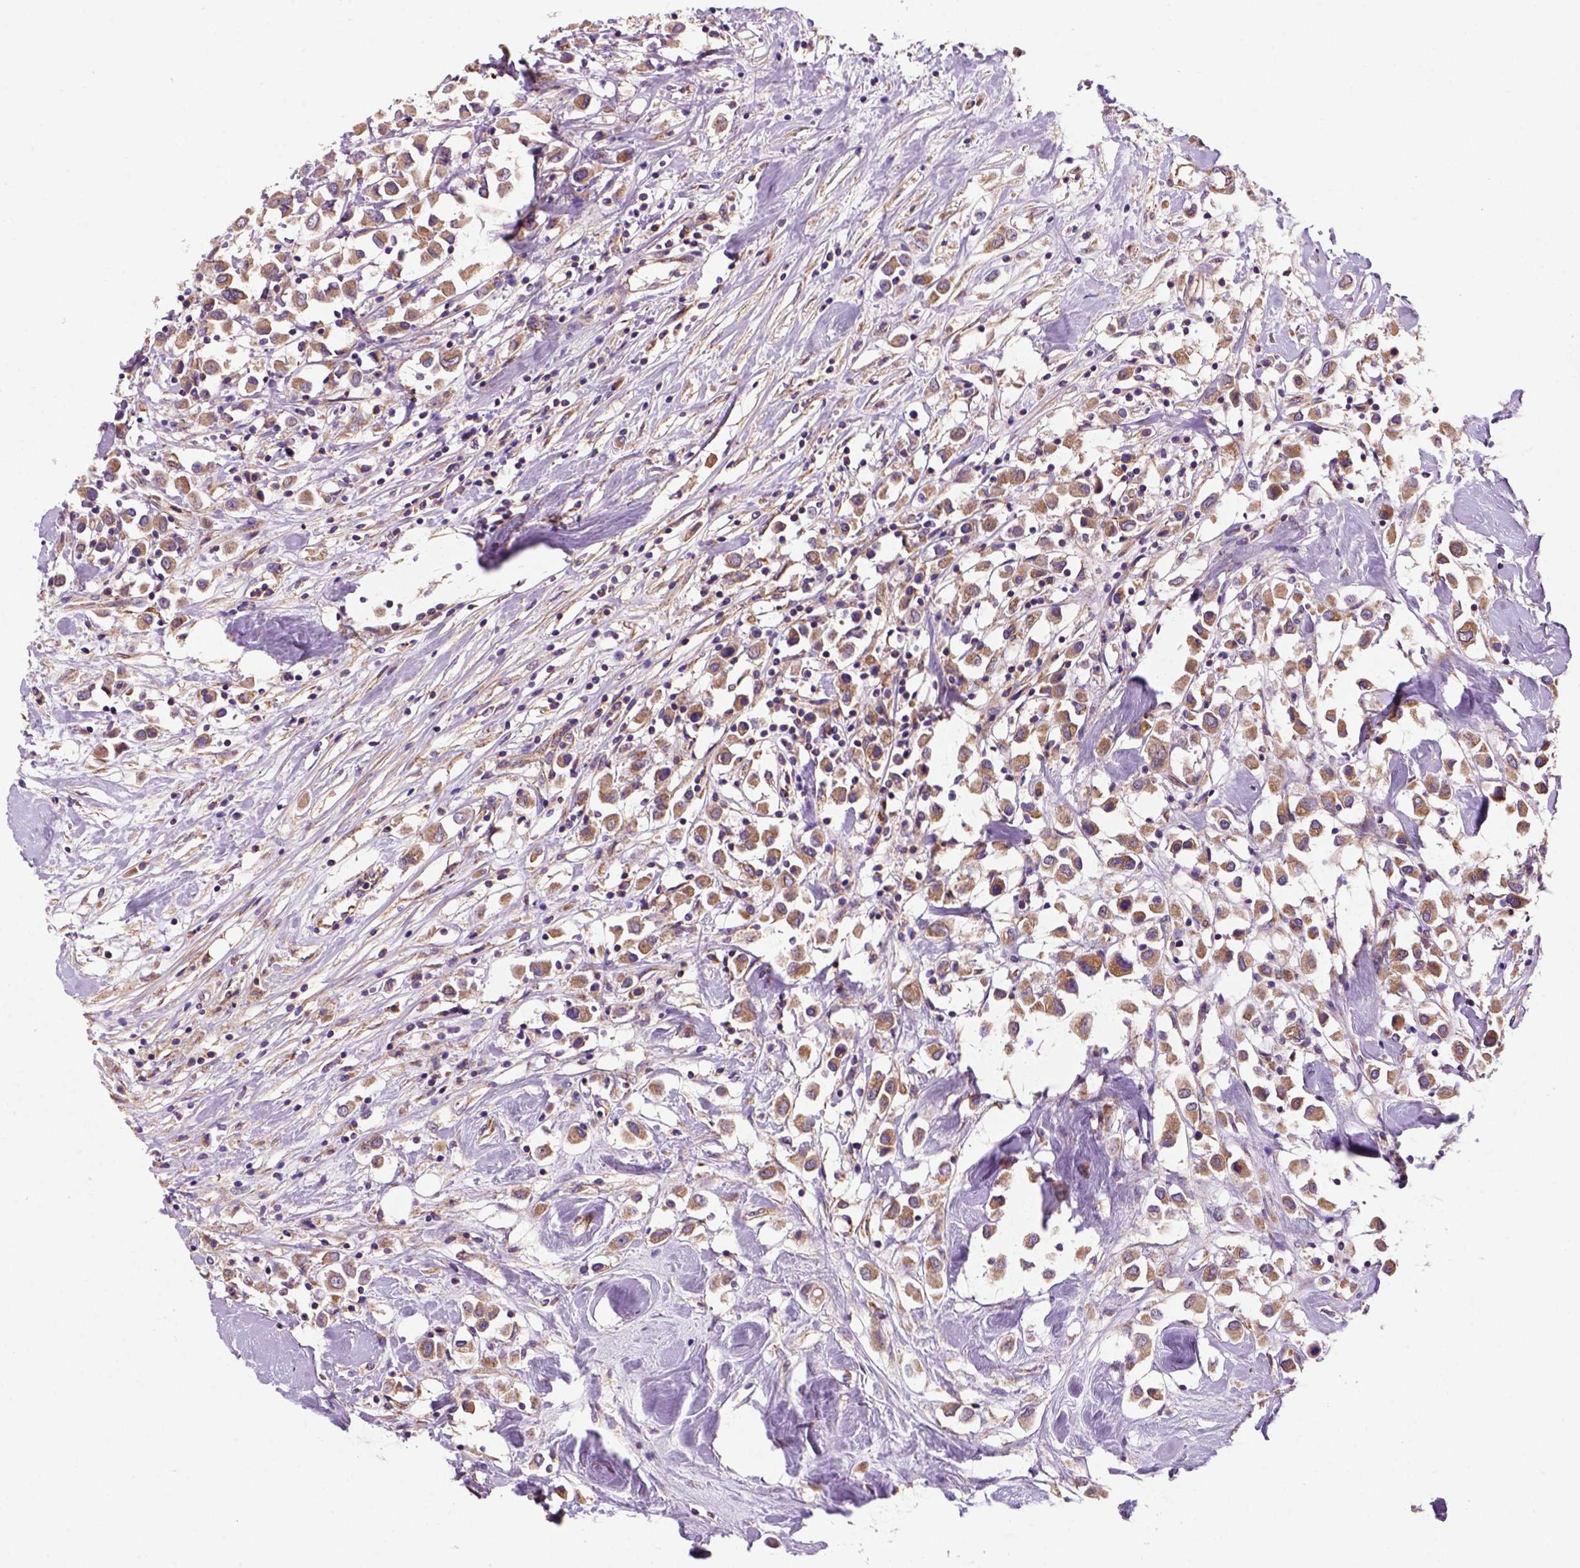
{"staining": {"intensity": "moderate", "quantity": ">75%", "location": "cytoplasmic/membranous"}, "tissue": "breast cancer", "cell_type": "Tumor cells", "image_type": "cancer", "snomed": [{"axis": "morphology", "description": "Duct carcinoma"}, {"axis": "topography", "description": "Breast"}], "caption": "A brown stain shows moderate cytoplasmic/membranous expression of a protein in breast cancer tumor cells. (DAB (3,3'-diaminobenzidine) = brown stain, brightfield microscopy at high magnification).", "gene": "WARS2", "patient": {"sex": "female", "age": 61}}